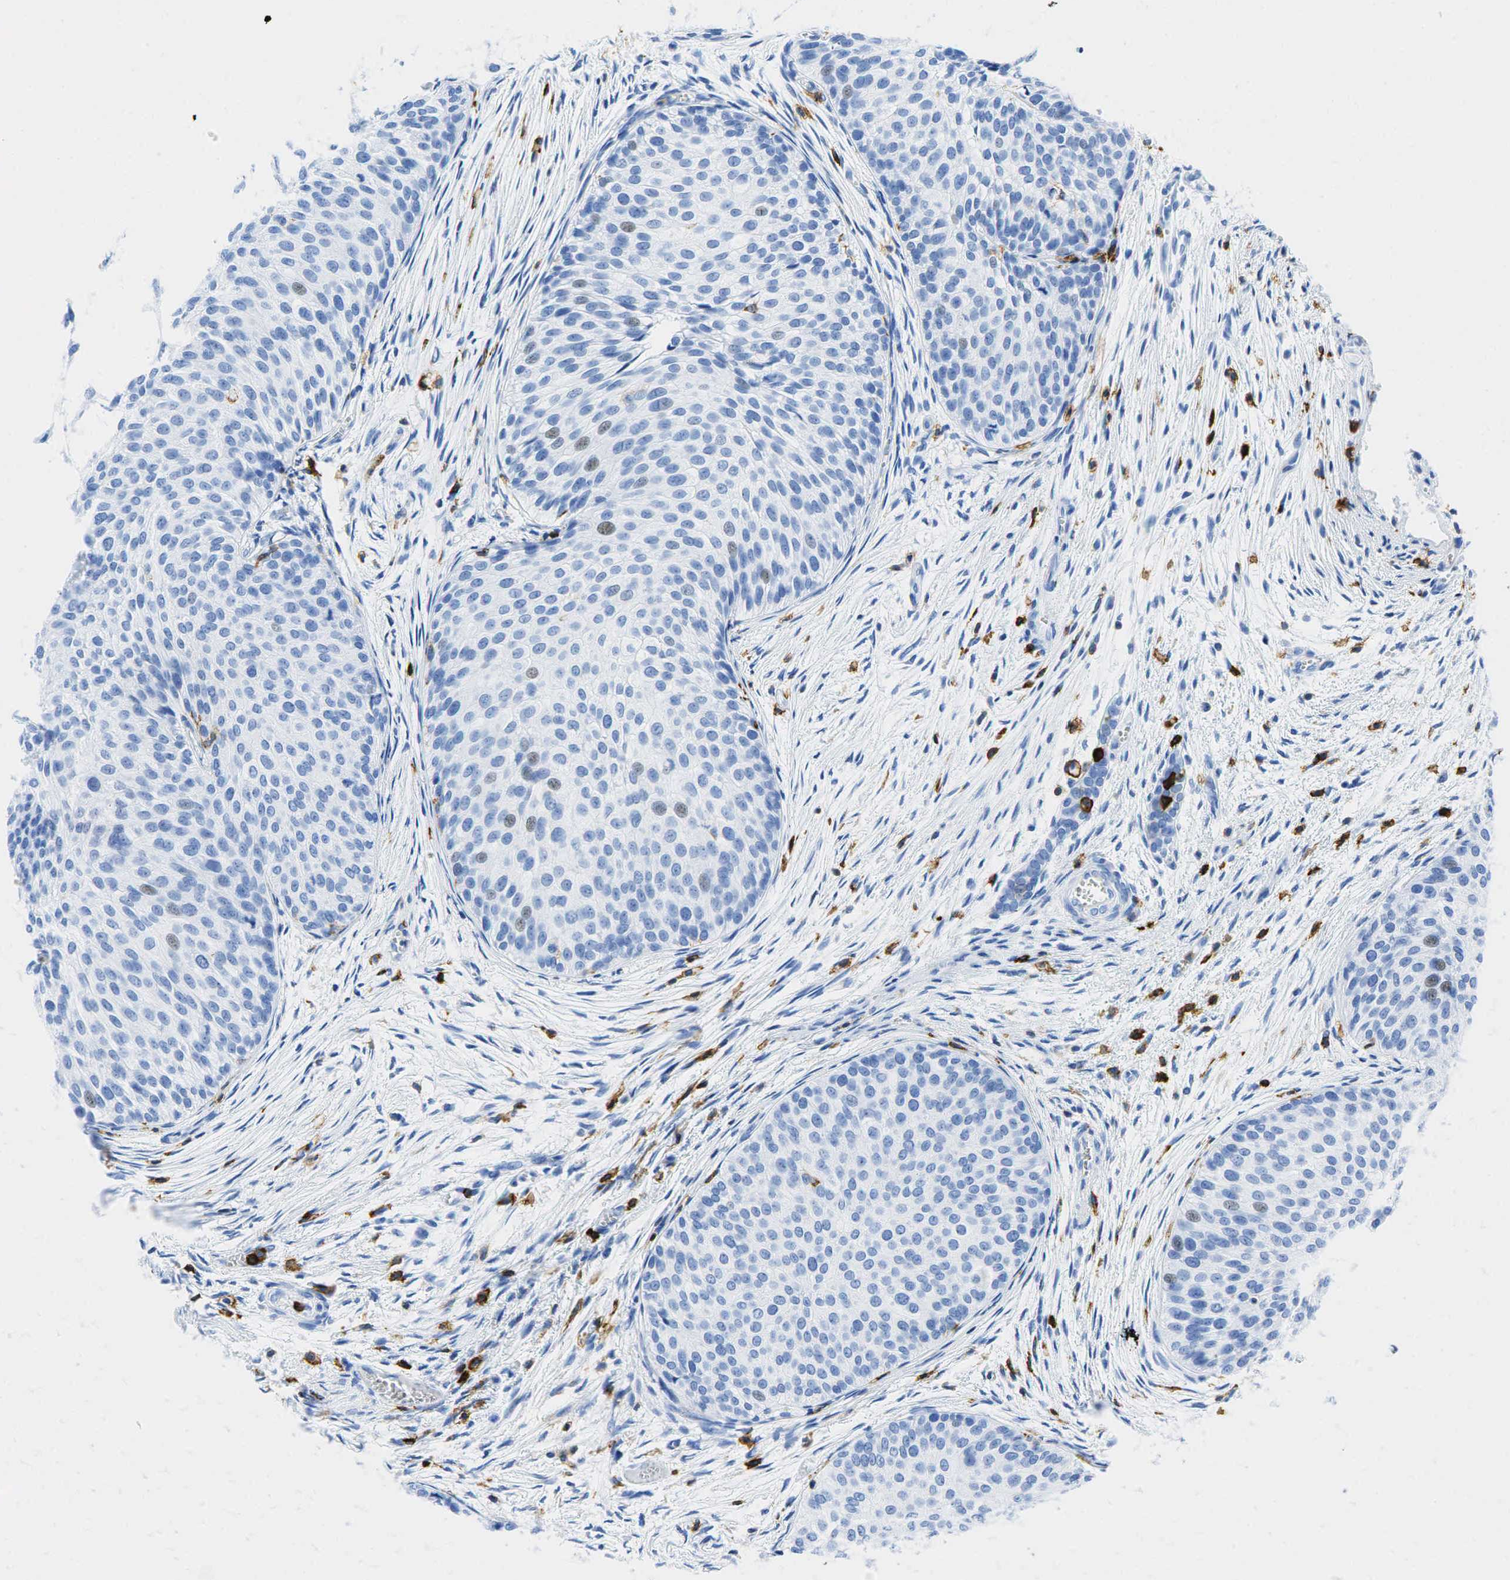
{"staining": {"intensity": "weak", "quantity": "<25%", "location": "nuclear"}, "tissue": "urothelial cancer", "cell_type": "Tumor cells", "image_type": "cancer", "snomed": [{"axis": "morphology", "description": "Urothelial carcinoma, Low grade"}, {"axis": "topography", "description": "Urinary bladder"}], "caption": "This is an immunohistochemistry photomicrograph of human low-grade urothelial carcinoma. There is no positivity in tumor cells.", "gene": "PTPRC", "patient": {"sex": "male", "age": 84}}